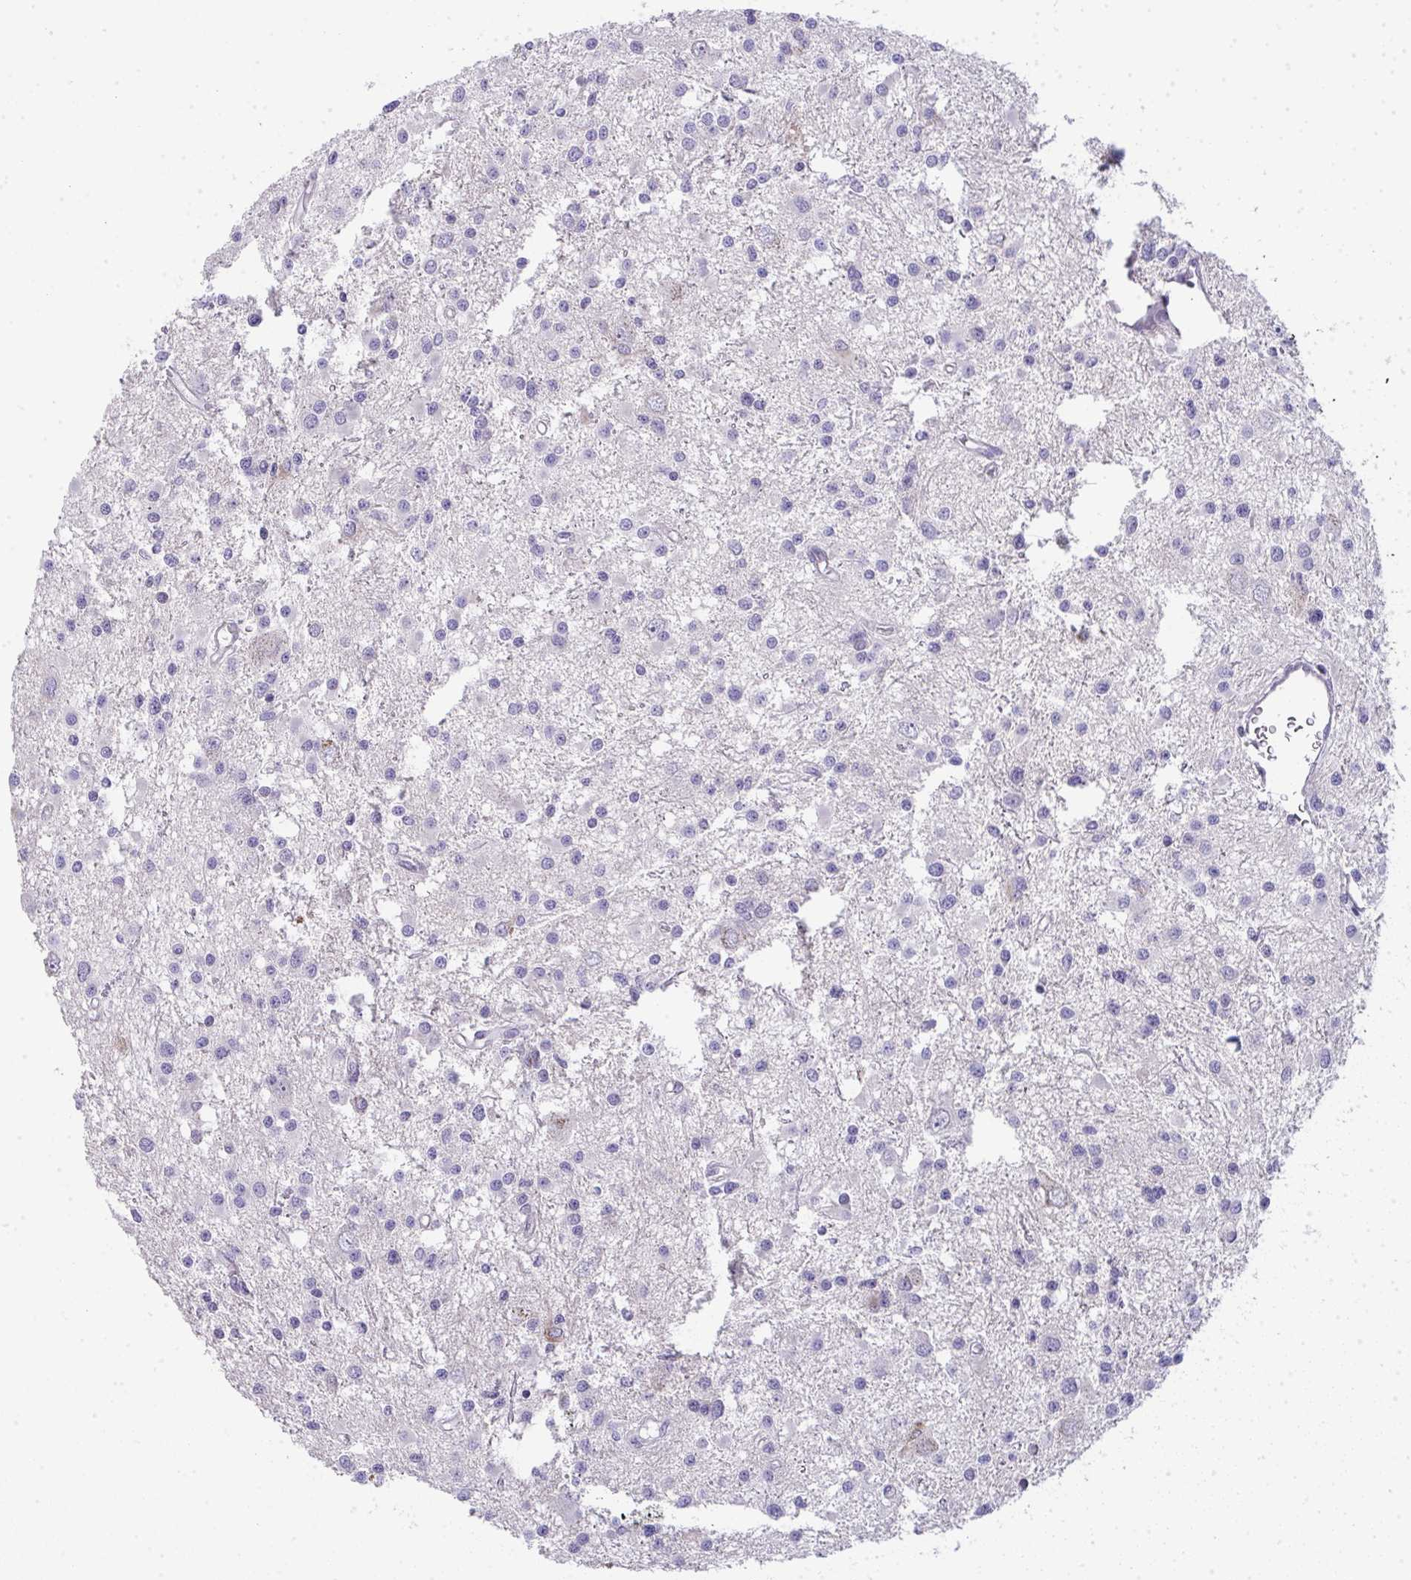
{"staining": {"intensity": "negative", "quantity": "none", "location": "none"}, "tissue": "glioma", "cell_type": "Tumor cells", "image_type": "cancer", "snomed": [{"axis": "morphology", "description": "Glioma, malignant, High grade"}, {"axis": "topography", "description": "Brain"}], "caption": "Photomicrograph shows no protein staining in tumor cells of malignant high-grade glioma tissue.", "gene": "GALNT16", "patient": {"sex": "male", "age": 54}}